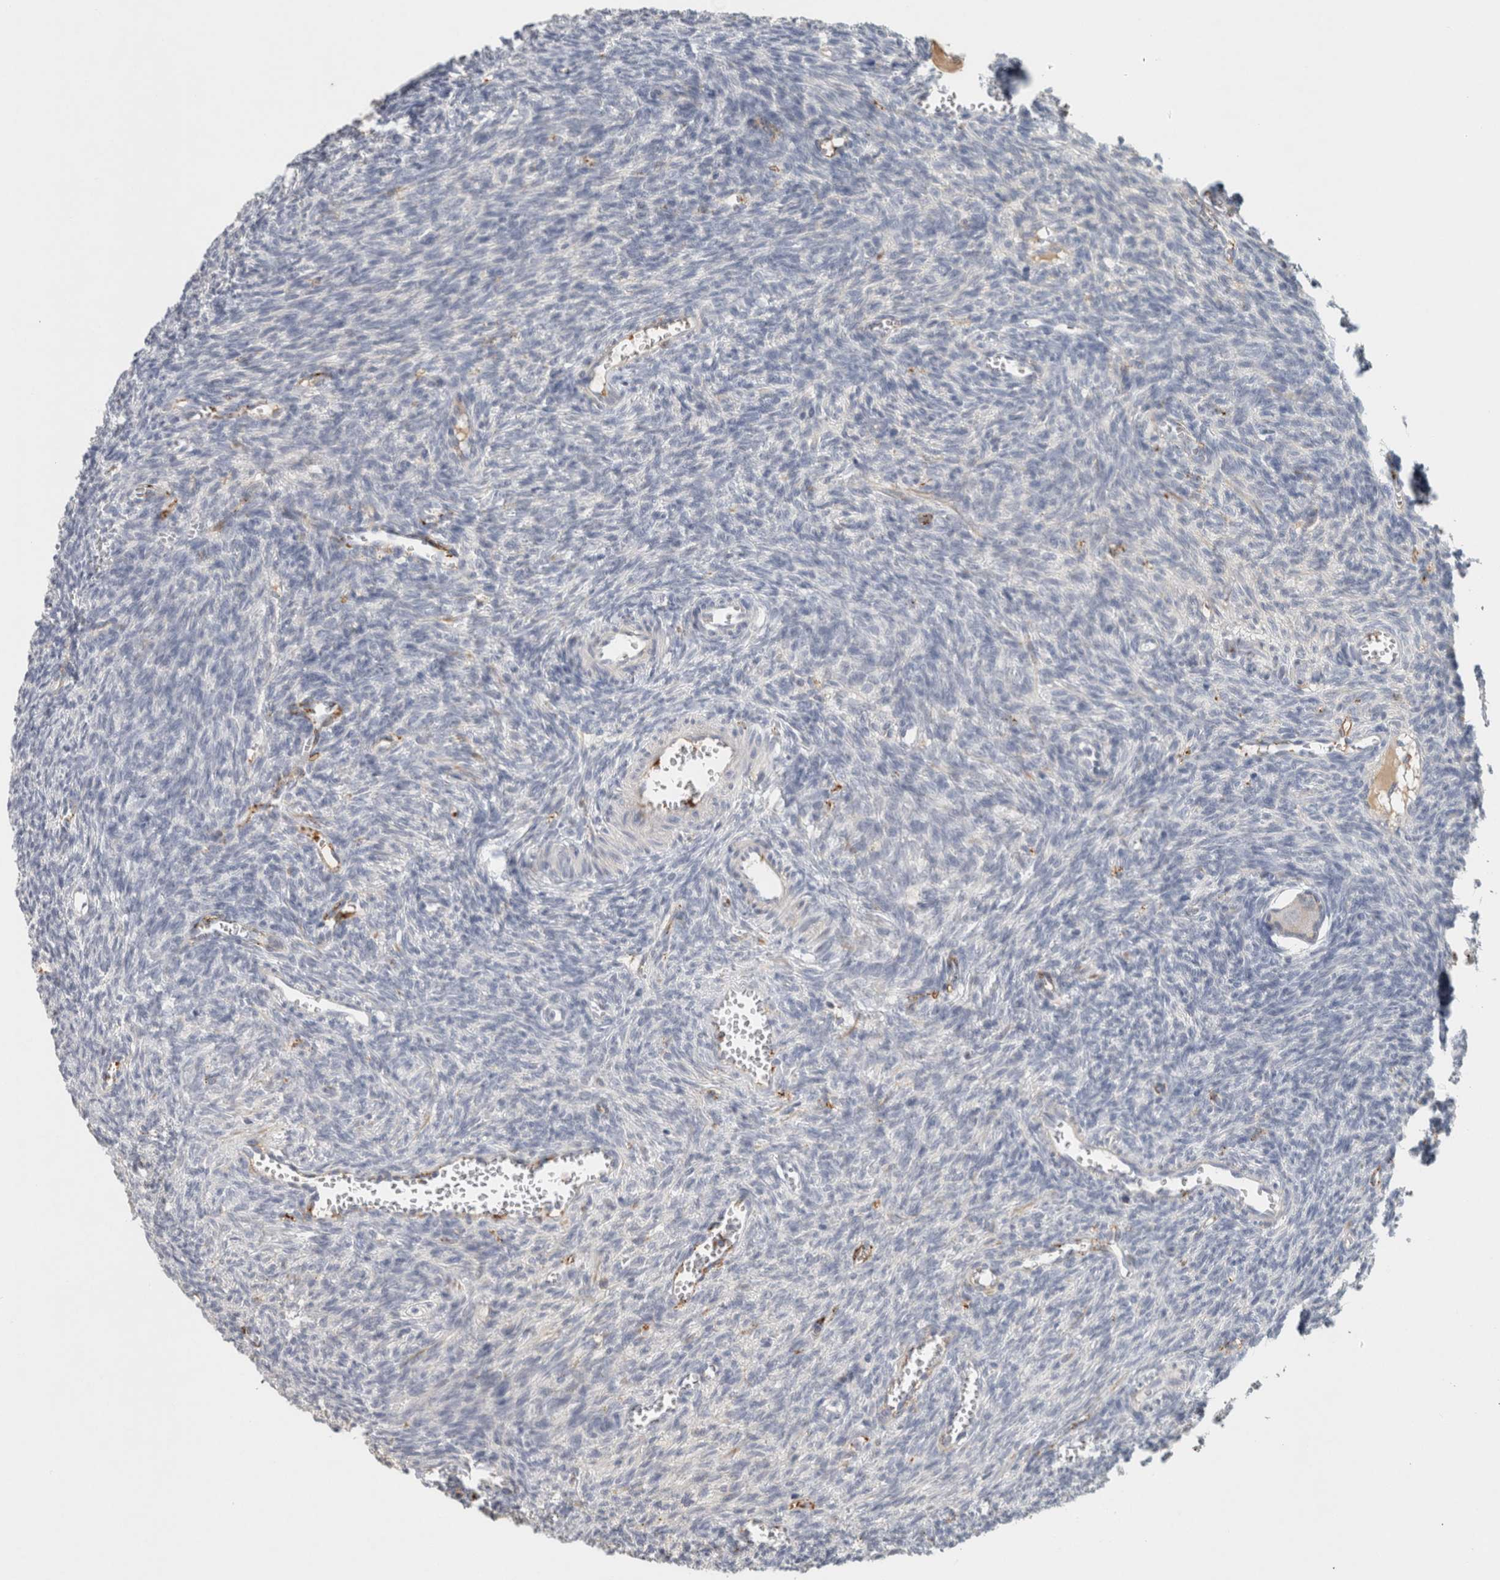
{"staining": {"intensity": "negative", "quantity": "none", "location": "none"}, "tissue": "ovary", "cell_type": "Follicle cells", "image_type": "normal", "snomed": [{"axis": "morphology", "description": "Normal tissue, NOS"}, {"axis": "topography", "description": "Ovary"}], "caption": "Follicle cells are negative for protein expression in normal human ovary. Brightfield microscopy of IHC stained with DAB (brown) and hematoxylin (blue), captured at high magnification.", "gene": "CD36", "patient": {"sex": "female", "age": 27}}